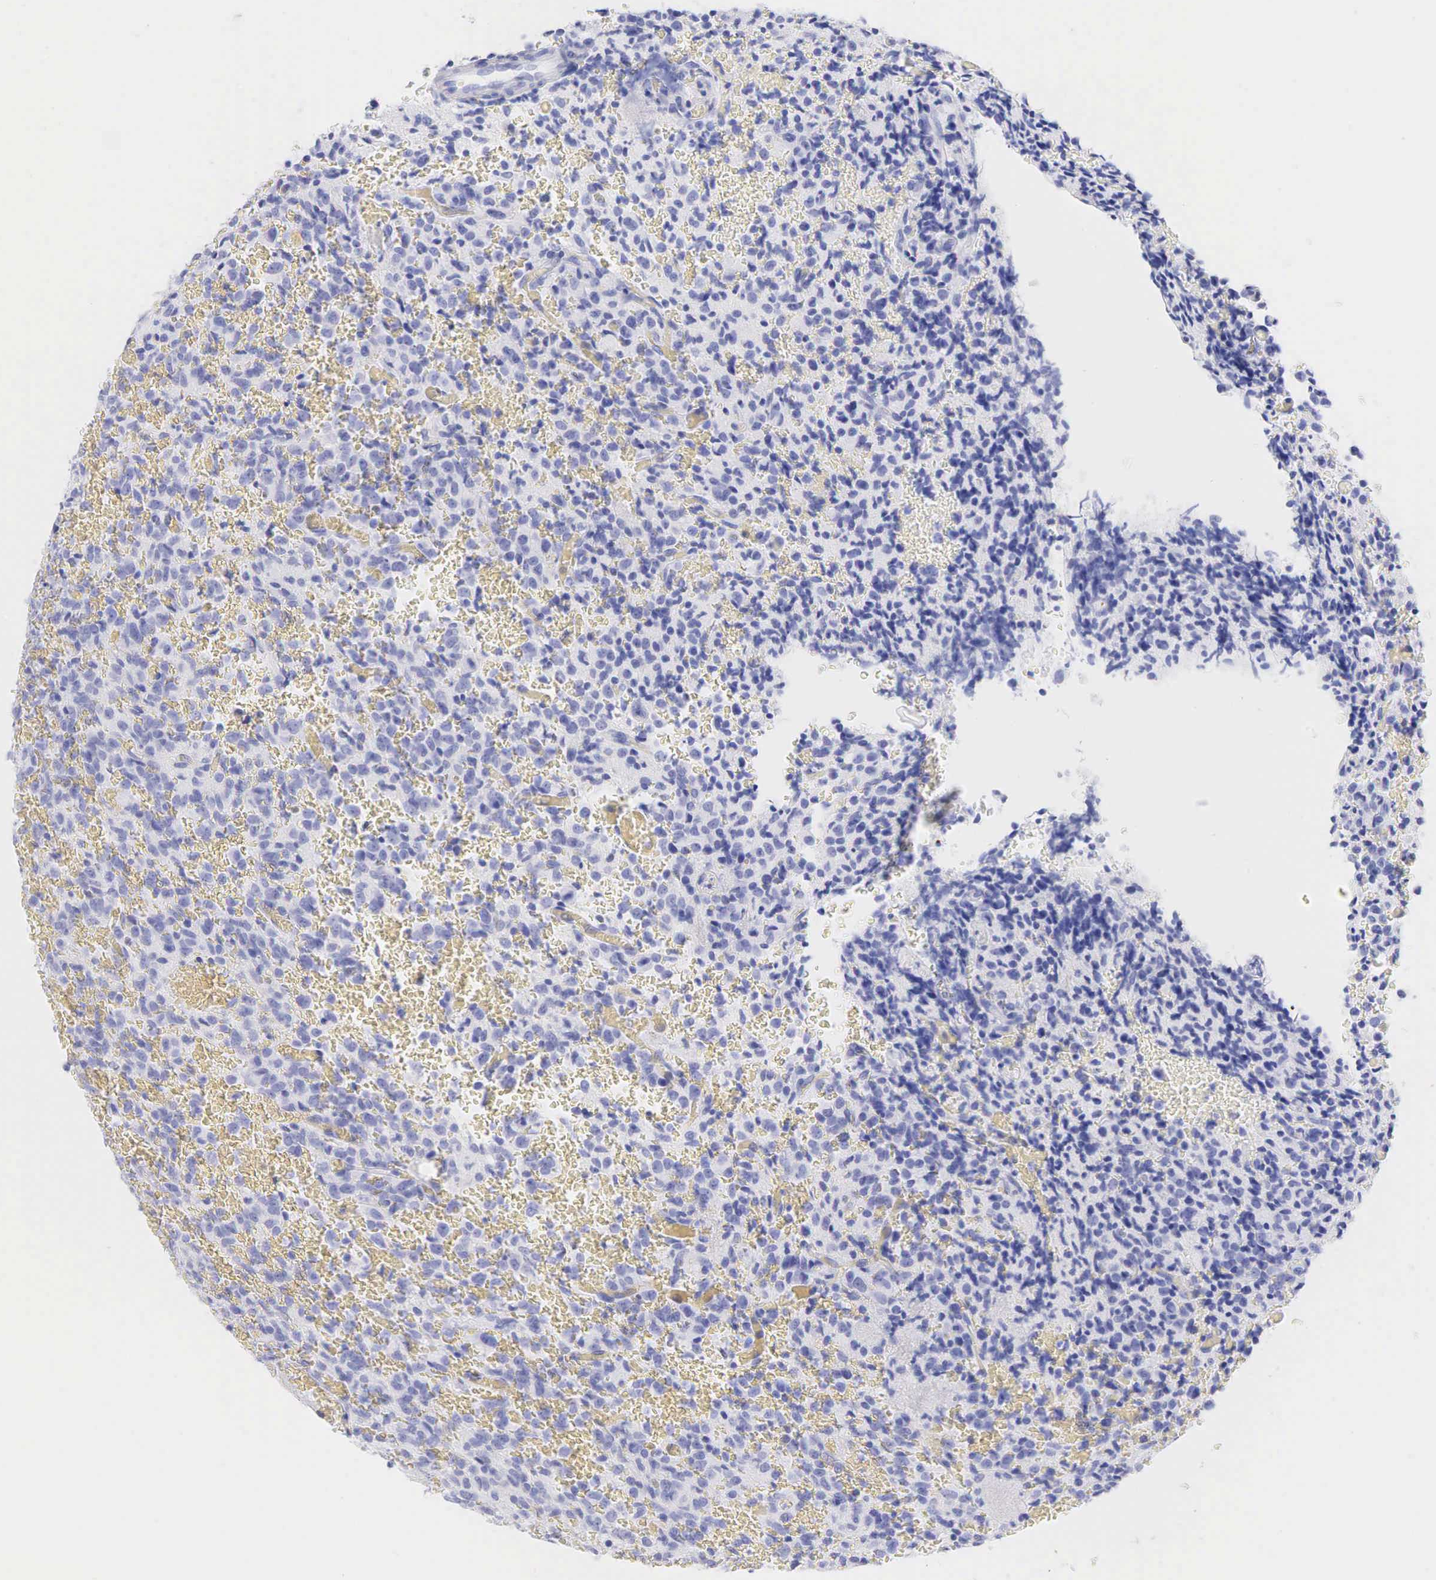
{"staining": {"intensity": "negative", "quantity": "none", "location": "none"}, "tissue": "glioma", "cell_type": "Tumor cells", "image_type": "cancer", "snomed": [{"axis": "morphology", "description": "Glioma, malignant, High grade"}, {"axis": "topography", "description": "Brain"}], "caption": "The IHC image has no significant staining in tumor cells of glioma tissue.", "gene": "KRT14", "patient": {"sex": "male", "age": 56}}